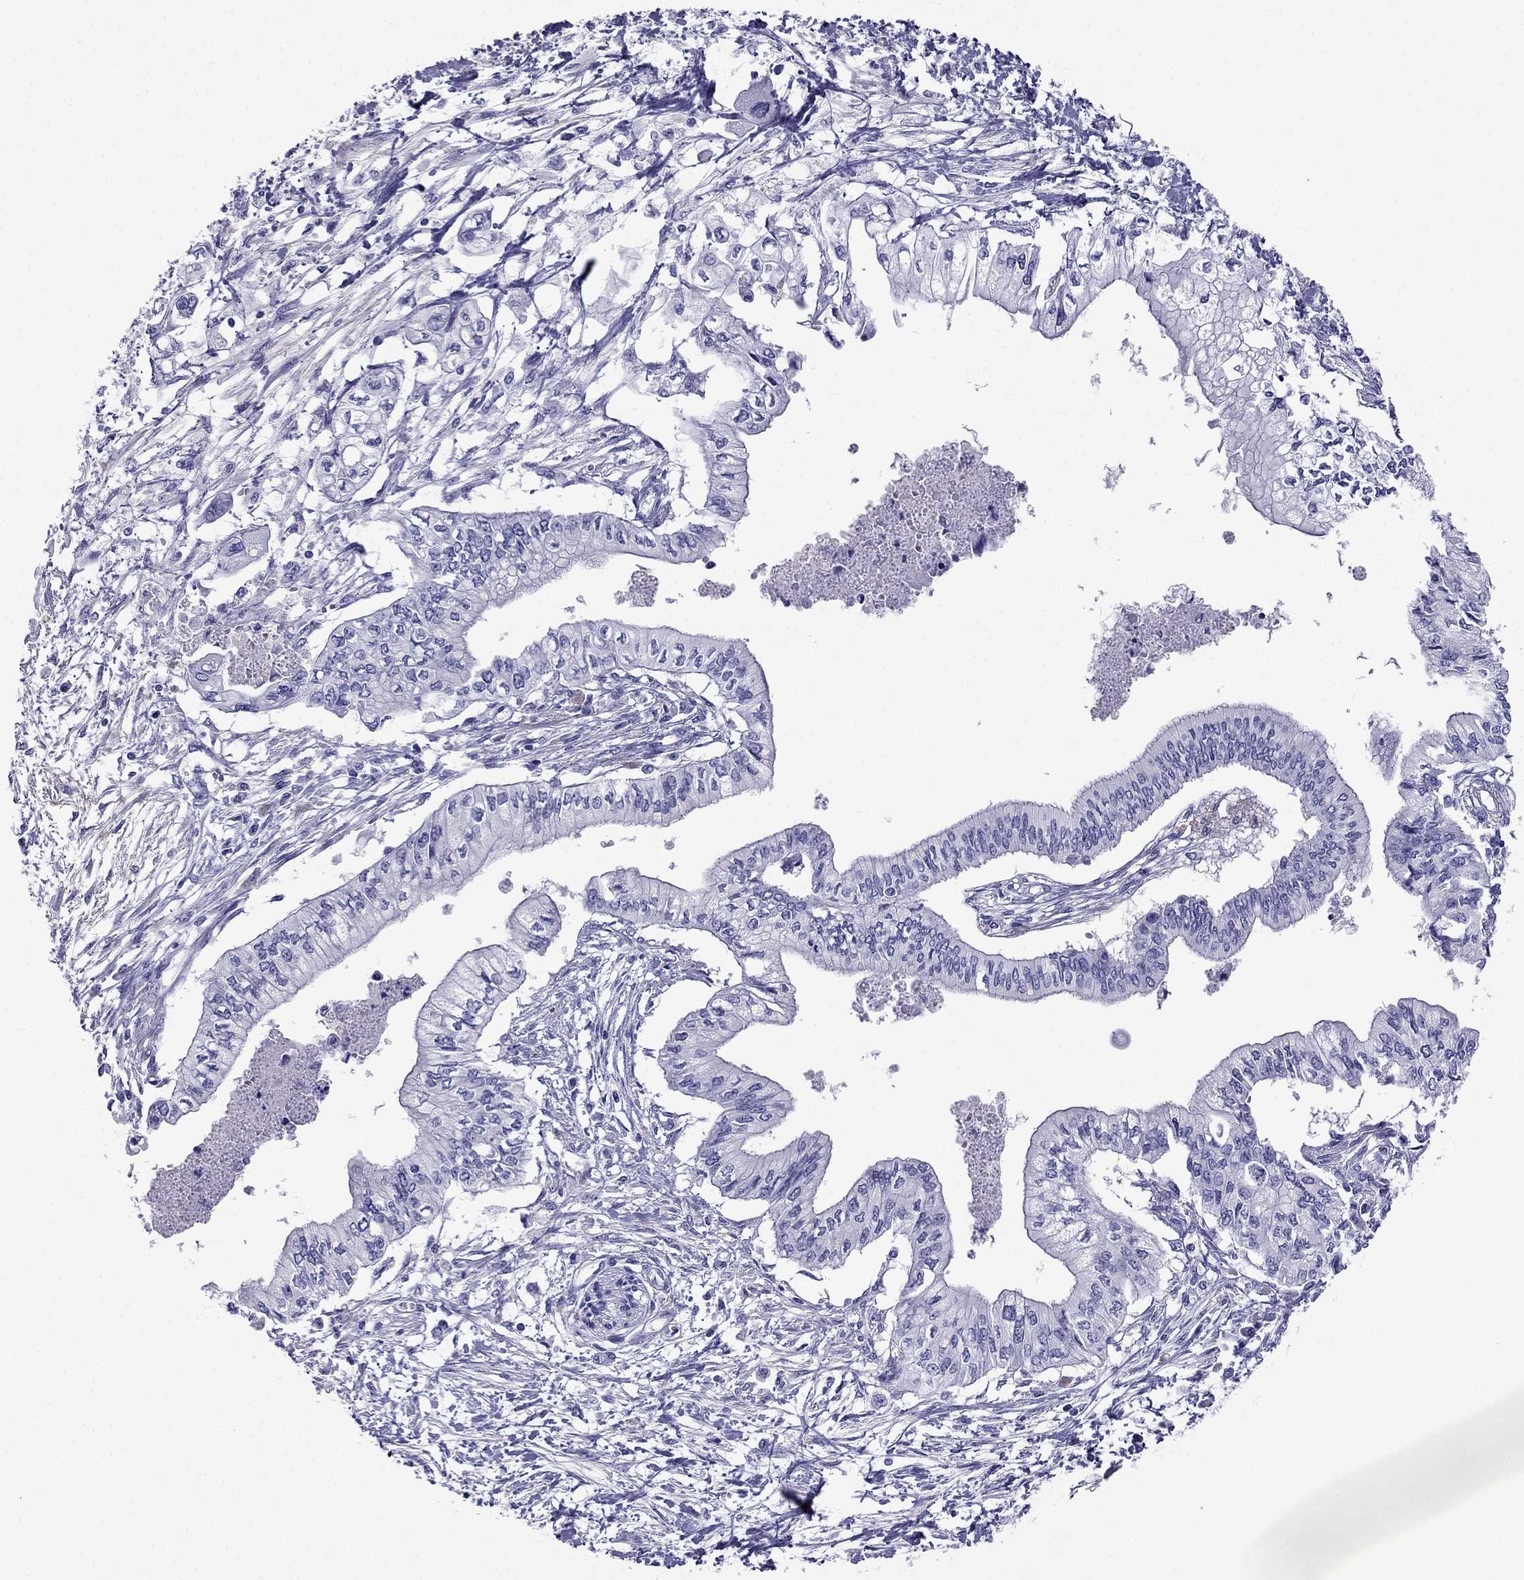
{"staining": {"intensity": "negative", "quantity": "none", "location": "none"}, "tissue": "pancreatic cancer", "cell_type": "Tumor cells", "image_type": "cancer", "snomed": [{"axis": "morphology", "description": "Adenocarcinoma, NOS"}, {"axis": "topography", "description": "Pancreas"}], "caption": "This is a micrograph of IHC staining of pancreatic cancer (adenocarcinoma), which shows no positivity in tumor cells.", "gene": "ARR3", "patient": {"sex": "female", "age": 61}}